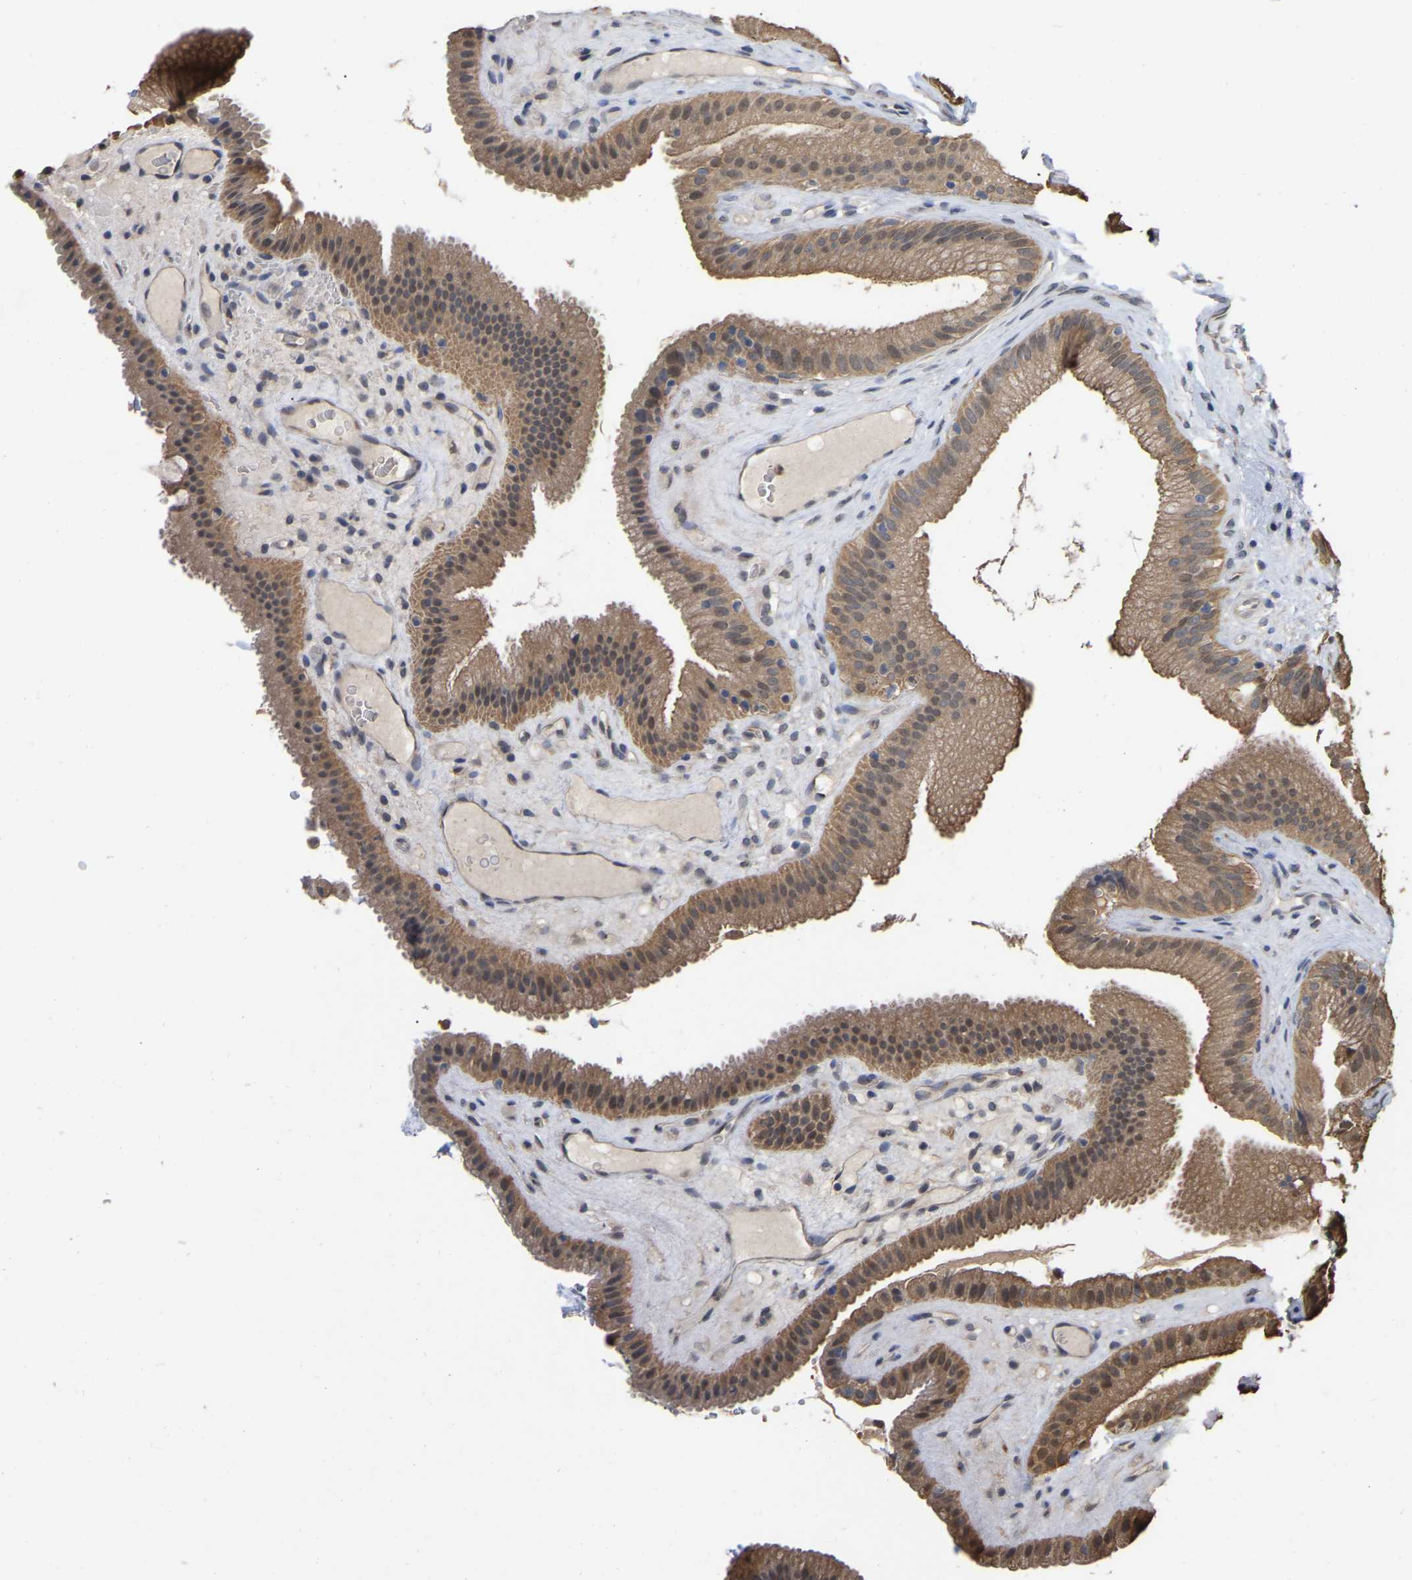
{"staining": {"intensity": "moderate", "quantity": ">75%", "location": "cytoplasmic/membranous"}, "tissue": "gallbladder", "cell_type": "Glandular cells", "image_type": "normal", "snomed": [{"axis": "morphology", "description": "Normal tissue, NOS"}, {"axis": "topography", "description": "Gallbladder"}], "caption": "Unremarkable gallbladder demonstrates moderate cytoplasmic/membranous staining in approximately >75% of glandular cells.", "gene": "FAM219A", "patient": {"sex": "male", "age": 49}}